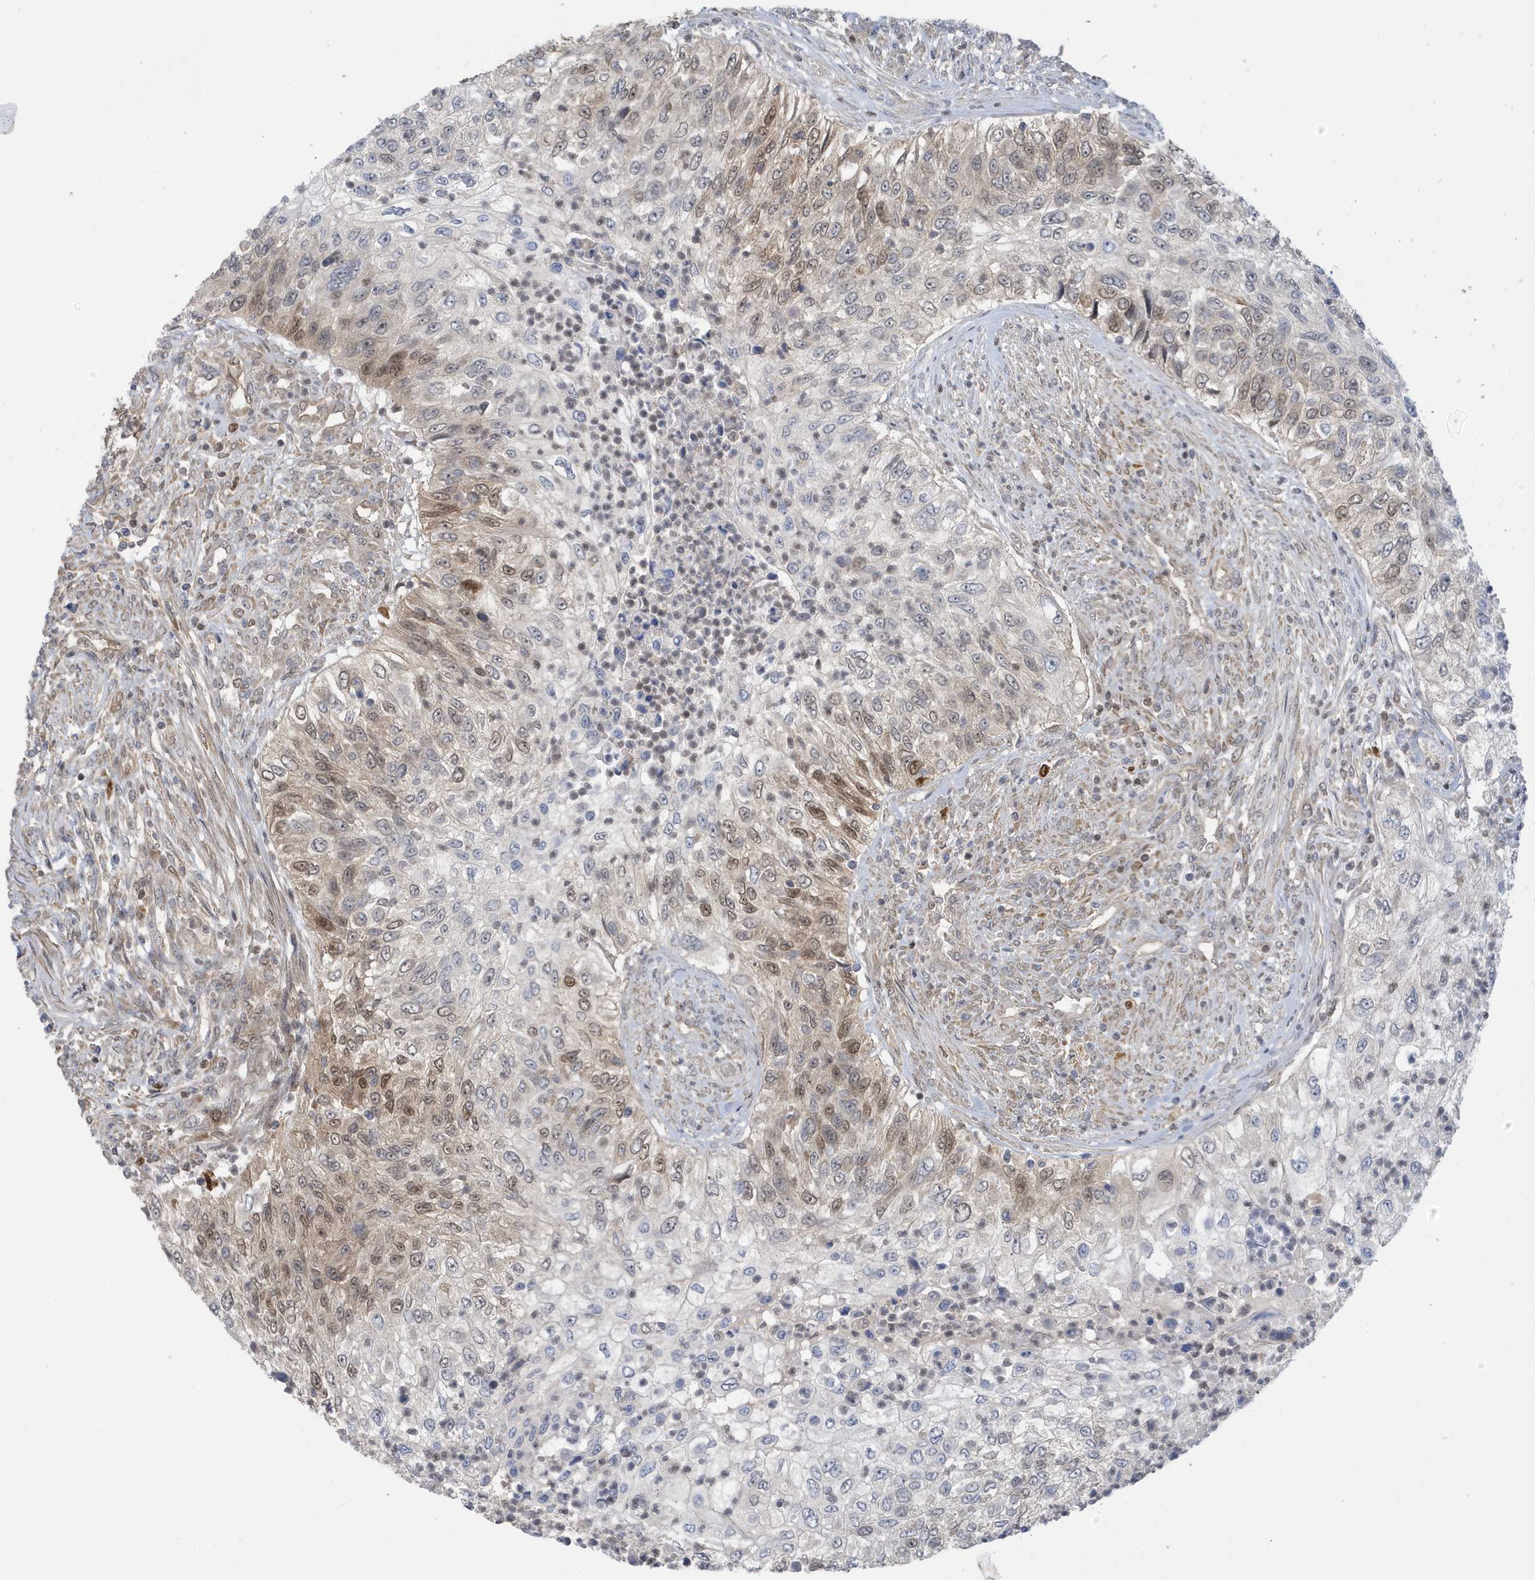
{"staining": {"intensity": "moderate", "quantity": "25%-75%", "location": "nuclear"}, "tissue": "urothelial cancer", "cell_type": "Tumor cells", "image_type": "cancer", "snomed": [{"axis": "morphology", "description": "Urothelial carcinoma, High grade"}, {"axis": "topography", "description": "Urinary bladder"}], "caption": "This image reveals IHC staining of human high-grade urothelial carcinoma, with medium moderate nuclear staining in about 25%-75% of tumor cells.", "gene": "NCOA7", "patient": {"sex": "female", "age": 60}}